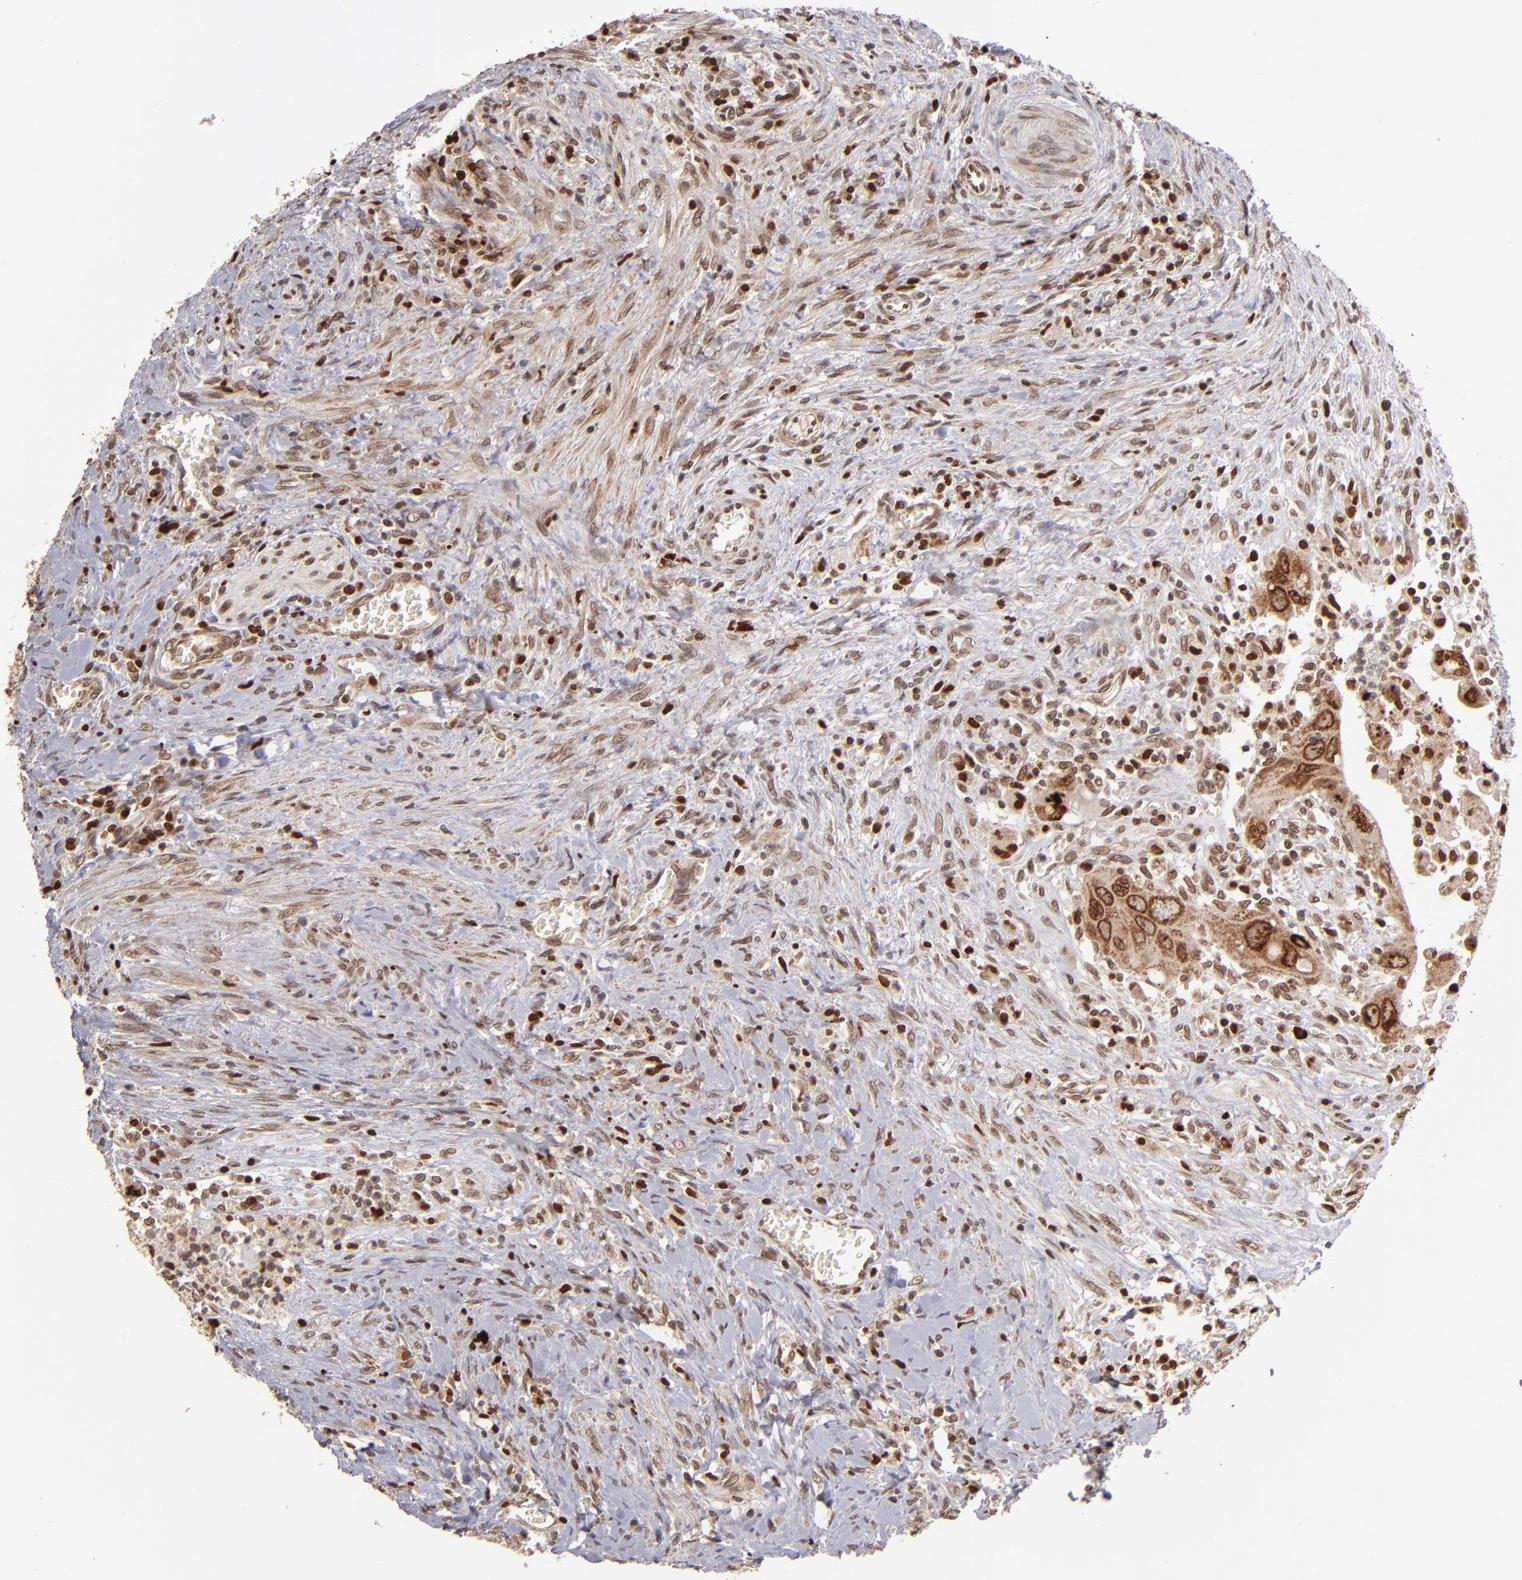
{"staining": {"intensity": "strong", "quantity": ">75%", "location": "cytoplasmic/membranous,nuclear"}, "tissue": "colorectal cancer", "cell_type": "Tumor cells", "image_type": "cancer", "snomed": [{"axis": "morphology", "description": "Adenocarcinoma, NOS"}, {"axis": "topography", "description": "Rectum"}], "caption": "This is a photomicrograph of immunohistochemistry staining of adenocarcinoma (colorectal), which shows strong expression in the cytoplasmic/membranous and nuclear of tumor cells.", "gene": "TOP1MT", "patient": {"sex": "male", "age": 70}}